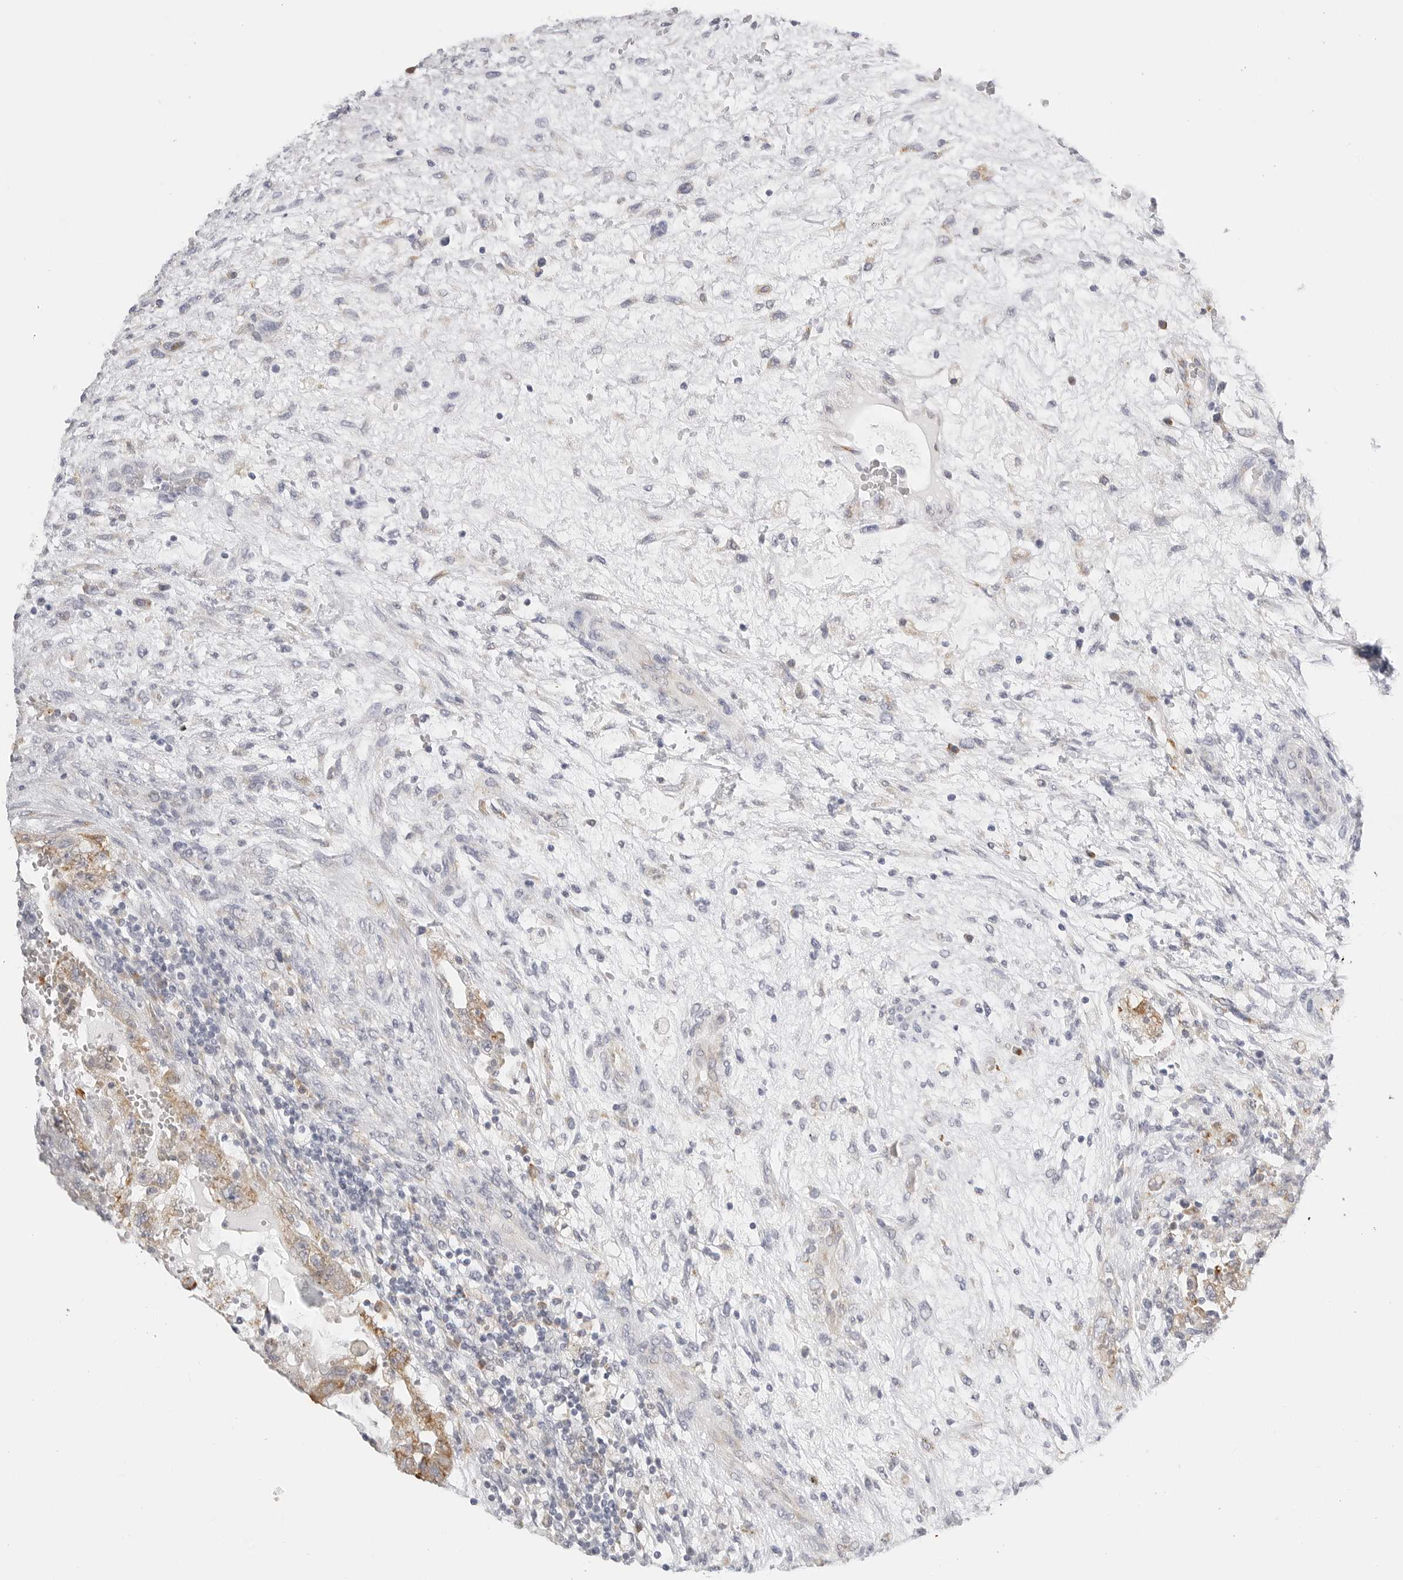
{"staining": {"intensity": "moderate", "quantity": "<25%", "location": "cytoplasmic/membranous"}, "tissue": "testis cancer", "cell_type": "Tumor cells", "image_type": "cancer", "snomed": [{"axis": "morphology", "description": "Carcinoma, Embryonal, NOS"}, {"axis": "topography", "description": "Testis"}], "caption": "Human testis cancer stained for a protein (brown) shows moderate cytoplasmic/membranous positive staining in about <25% of tumor cells.", "gene": "THEM4", "patient": {"sex": "male", "age": 36}}